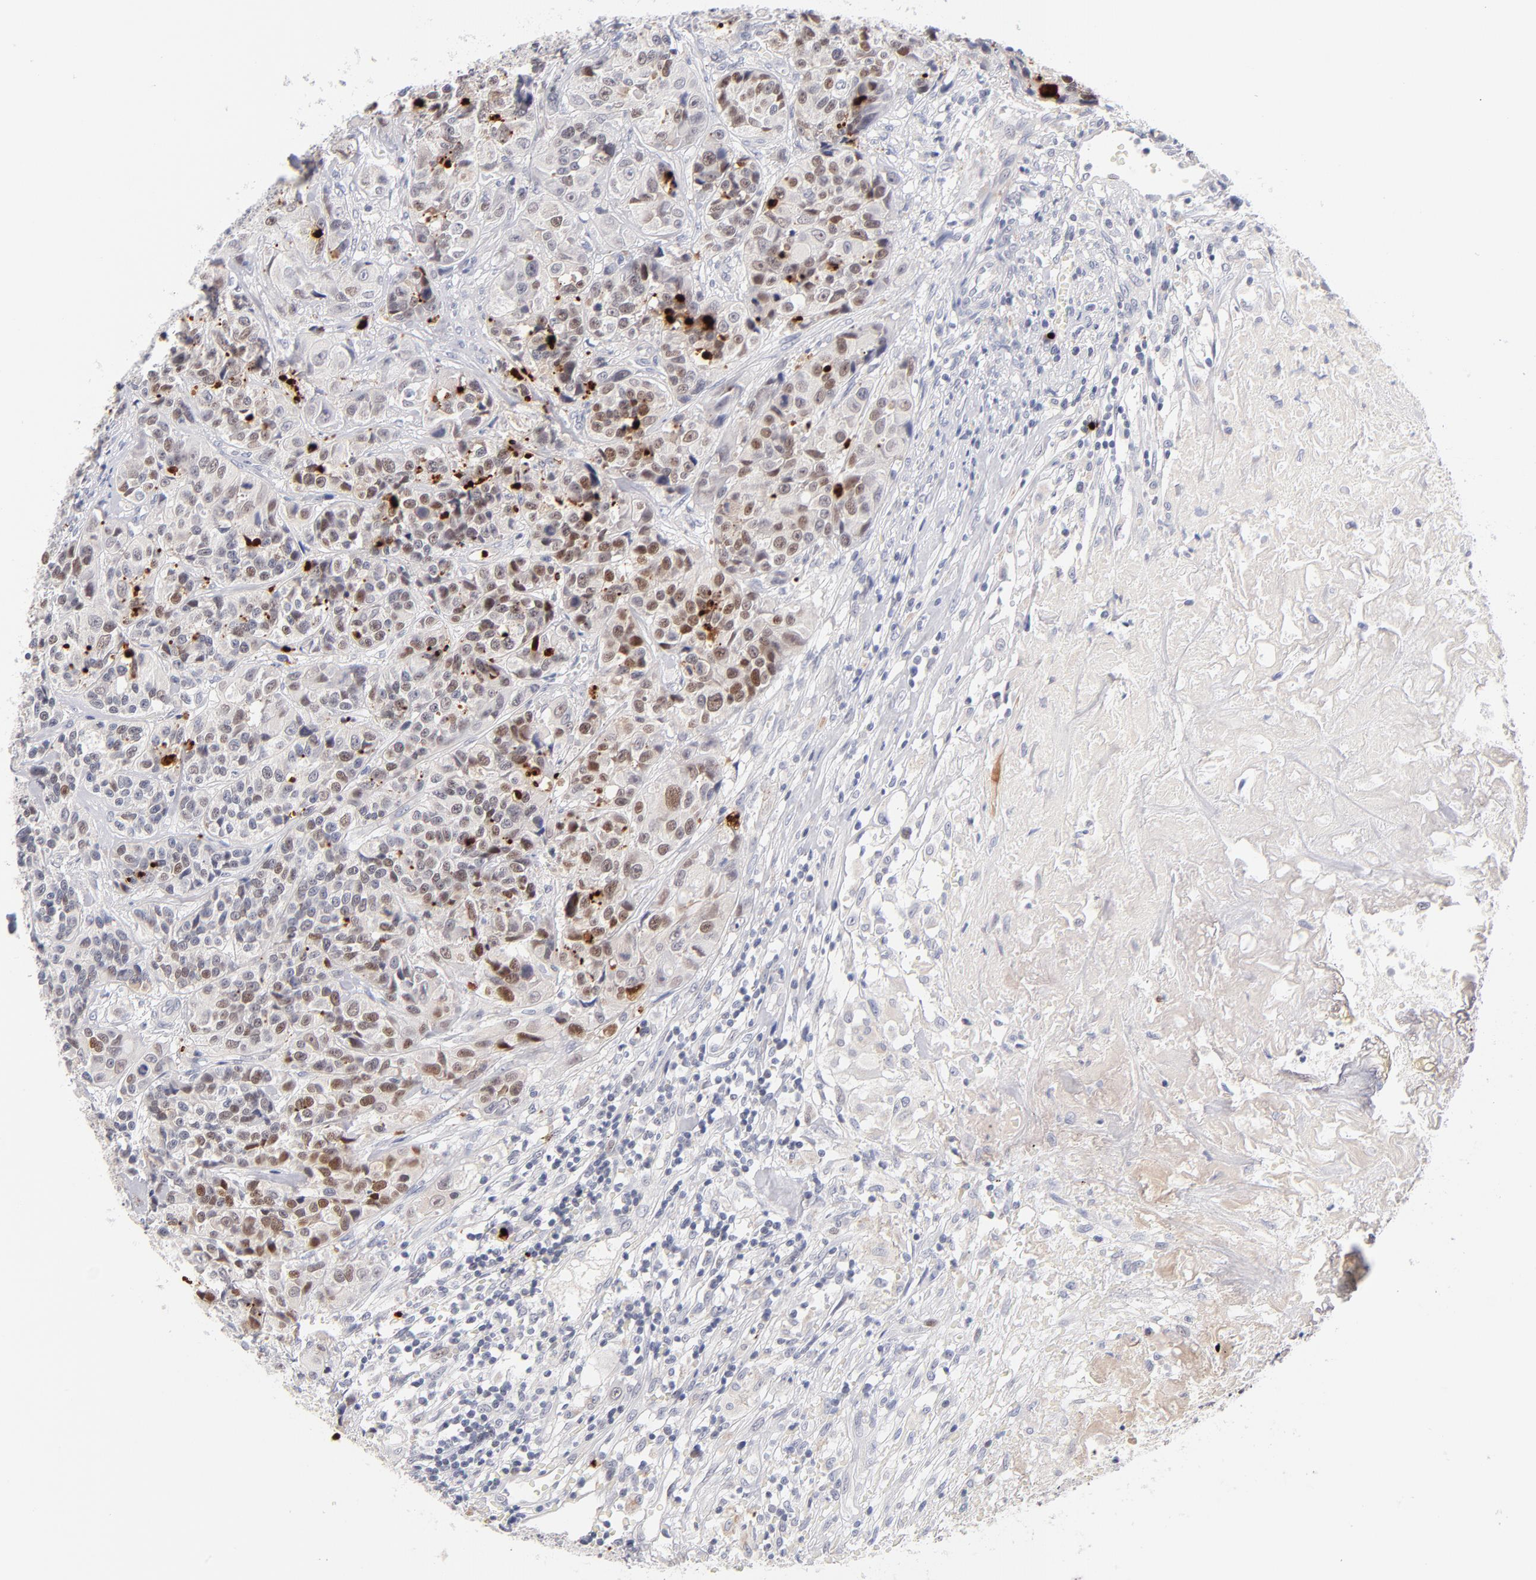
{"staining": {"intensity": "moderate", "quantity": "25%-75%", "location": "nuclear"}, "tissue": "urothelial cancer", "cell_type": "Tumor cells", "image_type": "cancer", "snomed": [{"axis": "morphology", "description": "Urothelial carcinoma, High grade"}, {"axis": "topography", "description": "Urinary bladder"}], "caption": "DAB (3,3'-diaminobenzidine) immunohistochemical staining of human urothelial cancer demonstrates moderate nuclear protein expression in approximately 25%-75% of tumor cells.", "gene": "PARP1", "patient": {"sex": "female", "age": 81}}